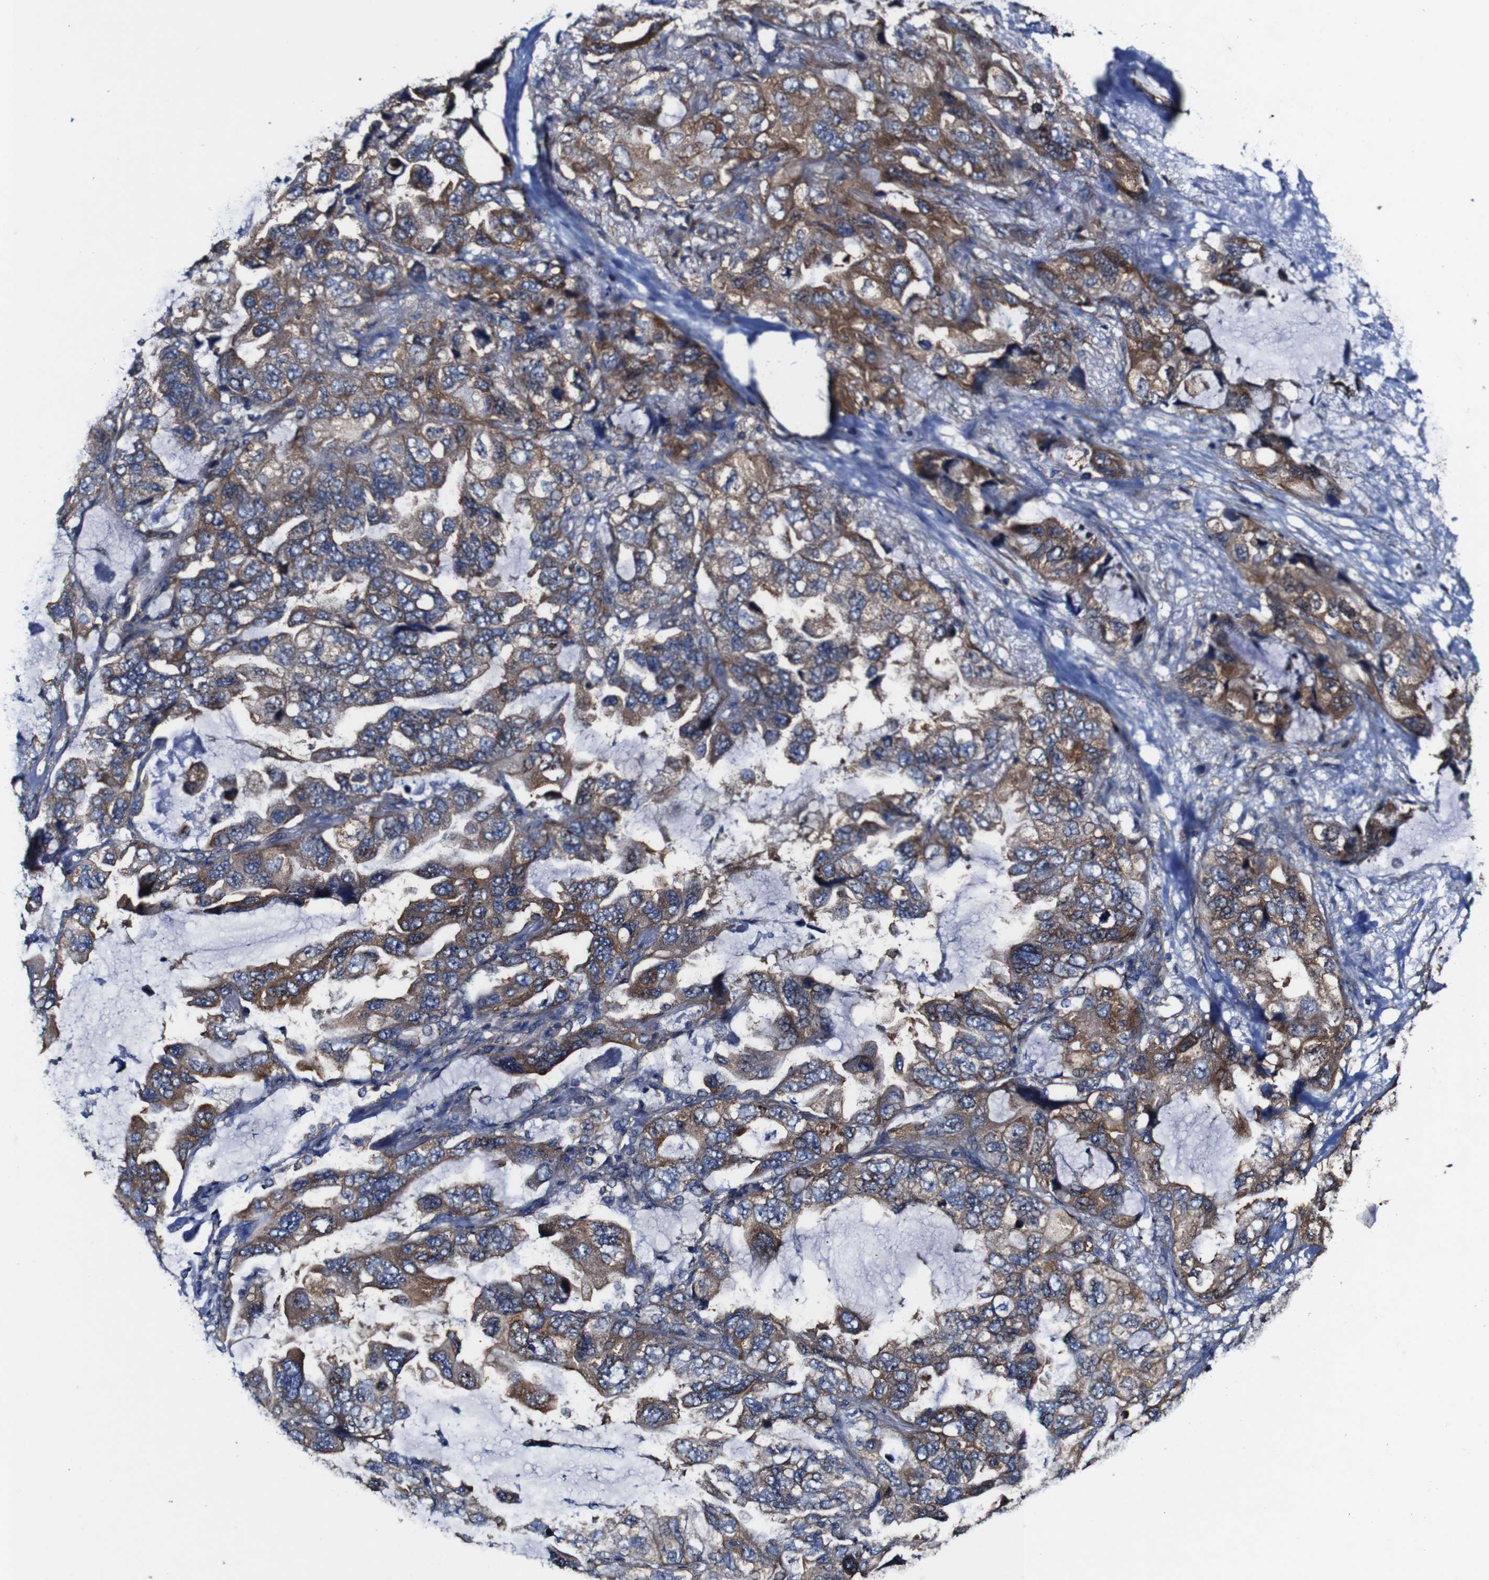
{"staining": {"intensity": "moderate", "quantity": ">75%", "location": "cytoplasmic/membranous"}, "tissue": "lung cancer", "cell_type": "Tumor cells", "image_type": "cancer", "snomed": [{"axis": "morphology", "description": "Squamous cell carcinoma, NOS"}, {"axis": "topography", "description": "Lung"}], "caption": "Tumor cells show moderate cytoplasmic/membranous positivity in approximately >75% of cells in lung cancer.", "gene": "CSF1R", "patient": {"sex": "female", "age": 73}}